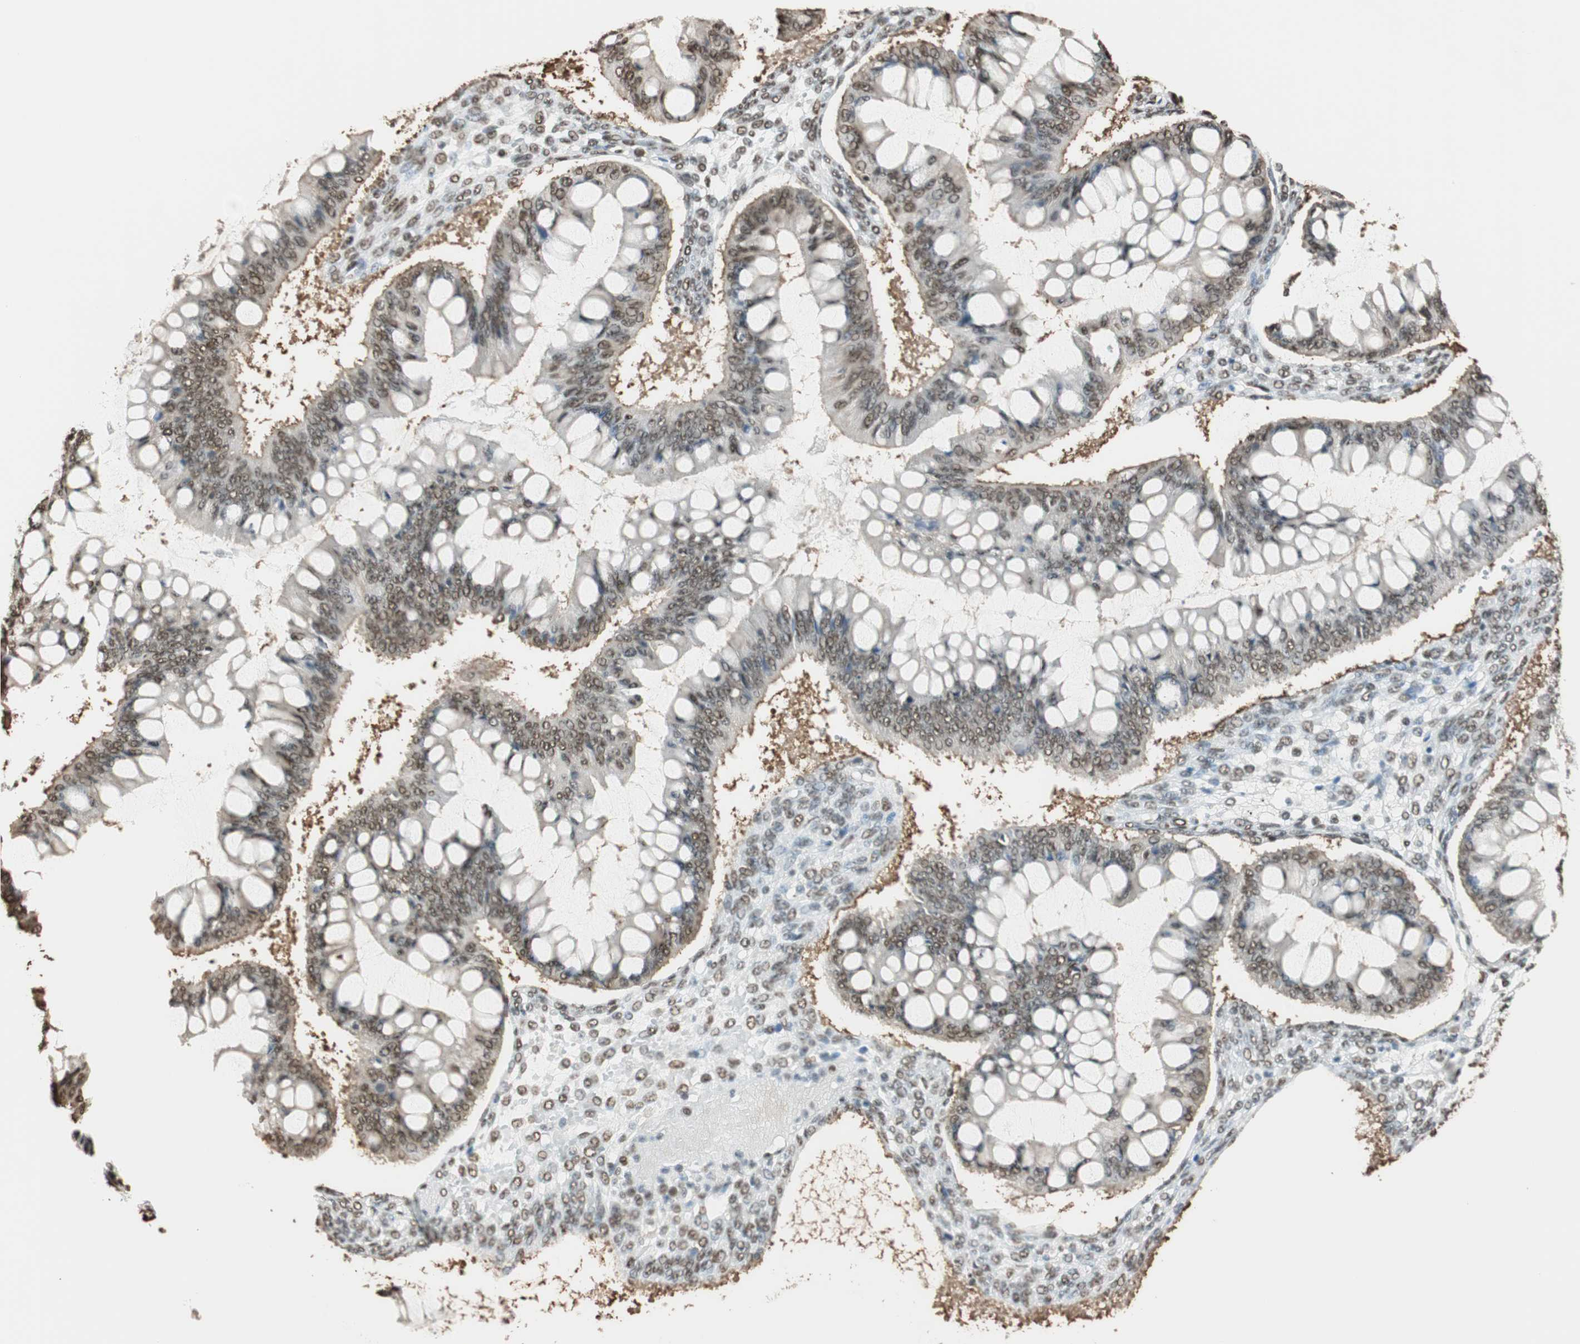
{"staining": {"intensity": "moderate", "quantity": "25%-75%", "location": "nuclear"}, "tissue": "ovarian cancer", "cell_type": "Tumor cells", "image_type": "cancer", "snomed": [{"axis": "morphology", "description": "Cystadenocarcinoma, mucinous, NOS"}, {"axis": "topography", "description": "Ovary"}], "caption": "Ovarian cancer (mucinous cystadenocarcinoma) stained with immunohistochemistry (IHC) exhibits moderate nuclear expression in approximately 25%-75% of tumor cells.", "gene": "FANCG", "patient": {"sex": "female", "age": 73}}